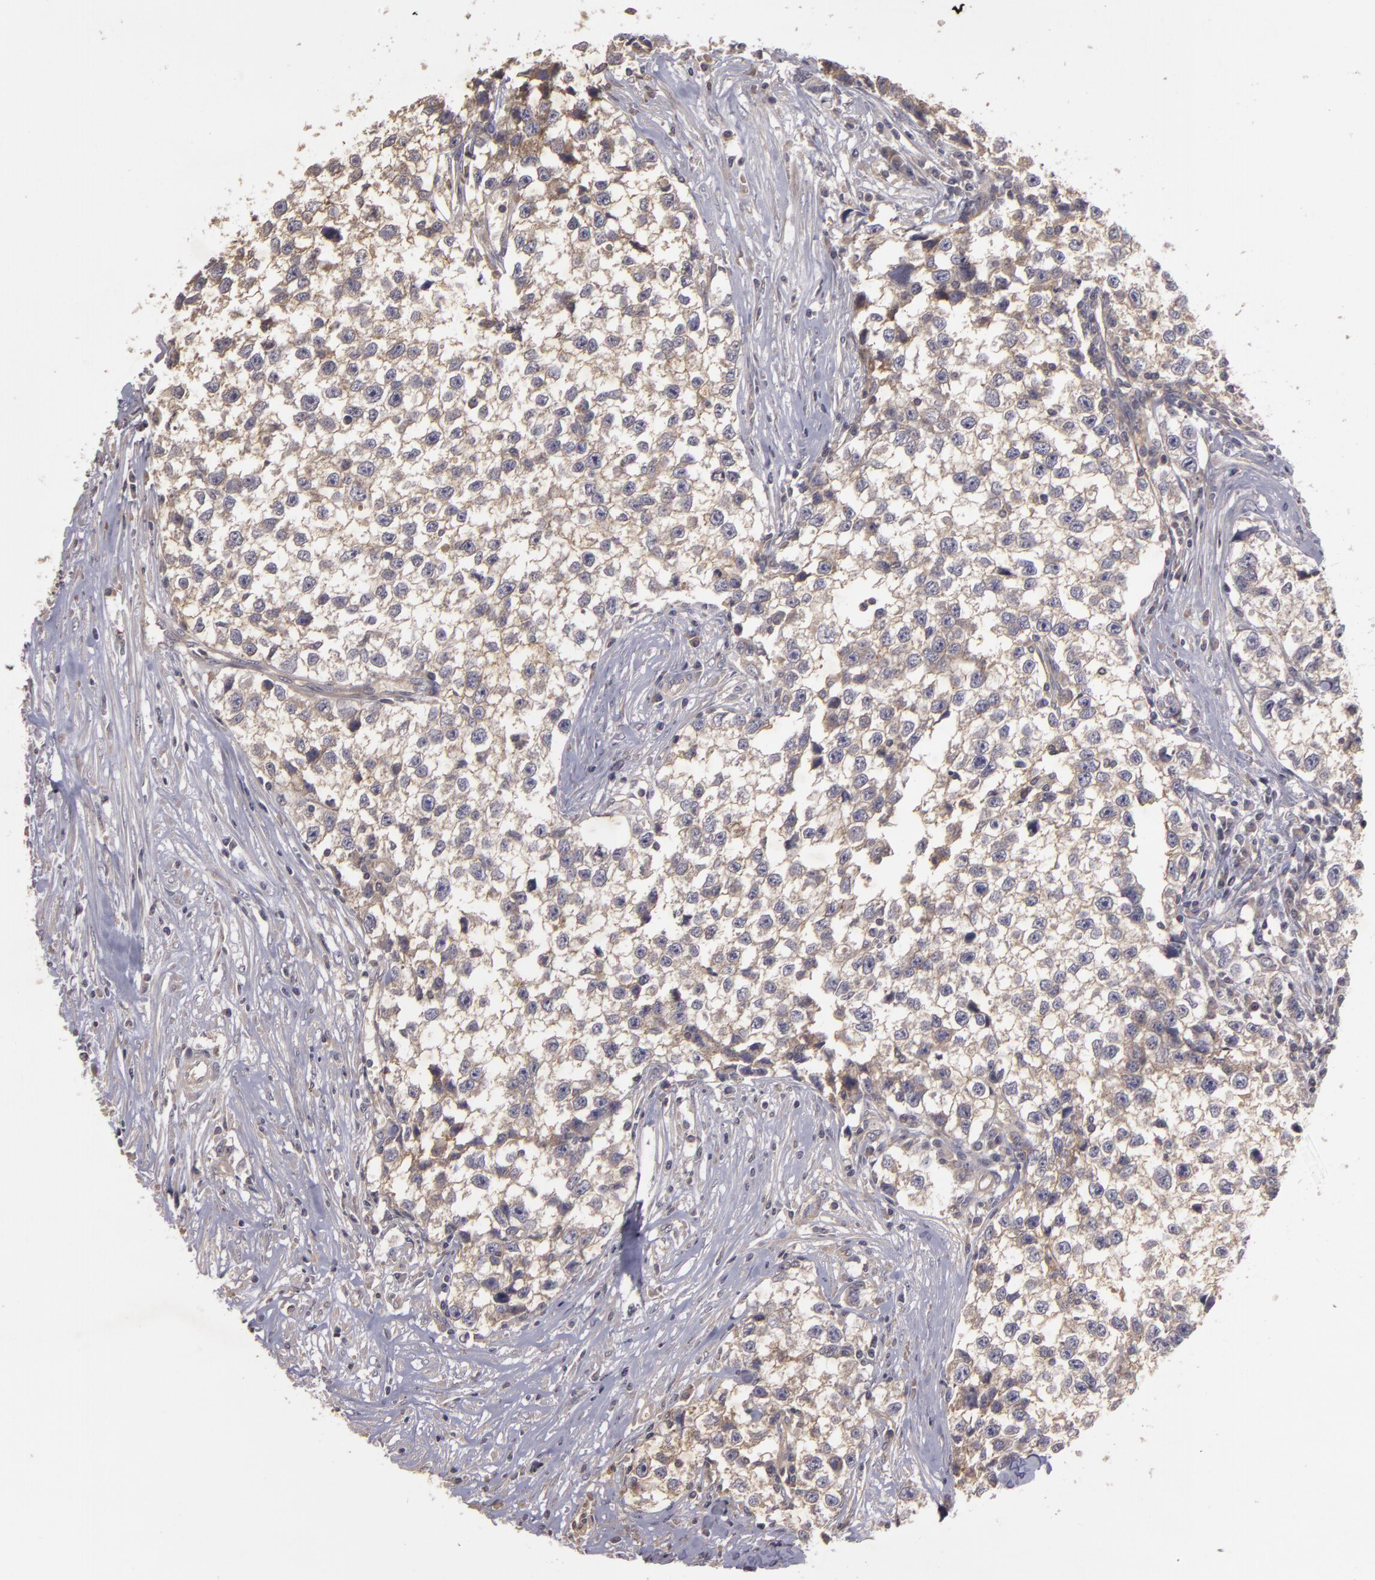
{"staining": {"intensity": "weak", "quantity": "25%-75%", "location": "cytoplasmic/membranous"}, "tissue": "testis cancer", "cell_type": "Tumor cells", "image_type": "cancer", "snomed": [{"axis": "morphology", "description": "Seminoma, NOS"}, {"axis": "morphology", "description": "Carcinoma, Embryonal, NOS"}, {"axis": "topography", "description": "Testis"}], "caption": "Immunohistochemistry (IHC) staining of testis cancer (seminoma), which shows low levels of weak cytoplasmic/membranous expression in about 25%-75% of tumor cells indicating weak cytoplasmic/membranous protein staining. The staining was performed using DAB (brown) for protein detection and nuclei were counterstained in hematoxylin (blue).", "gene": "HRAS", "patient": {"sex": "male", "age": 30}}